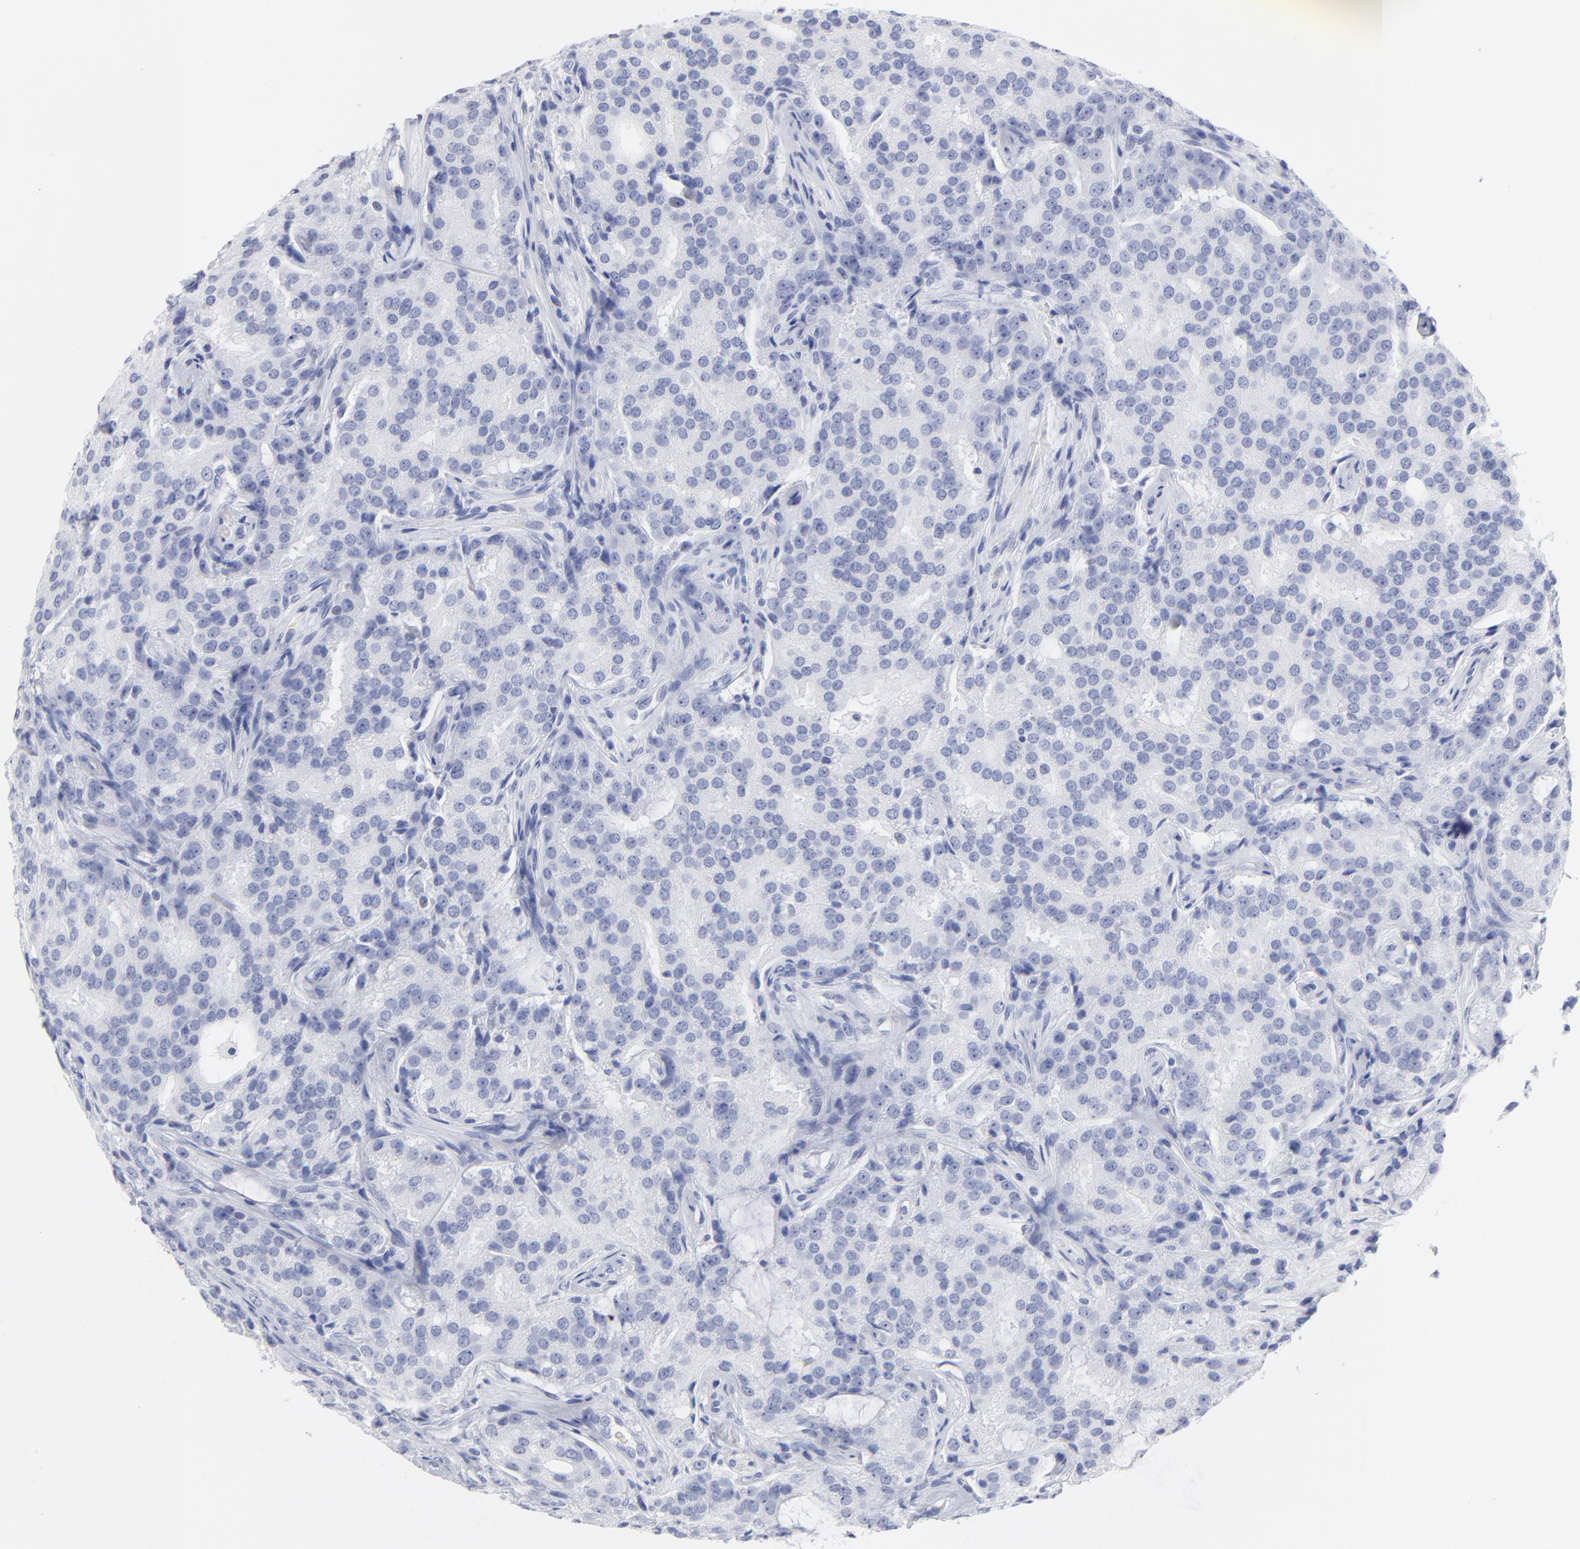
{"staining": {"intensity": "negative", "quantity": "none", "location": "none"}, "tissue": "prostate cancer", "cell_type": "Tumor cells", "image_type": "cancer", "snomed": [{"axis": "morphology", "description": "Adenocarcinoma, High grade"}, {"axis": "topography", "description": "Prostate"}], "caption": "Immunohistochemical staining of adenocarcinoma (high-grade) (prostate) exhibits no significant staining in tumor cells.", "gene": "ARG1", "patient": {"sex": "male", "age": 72}}